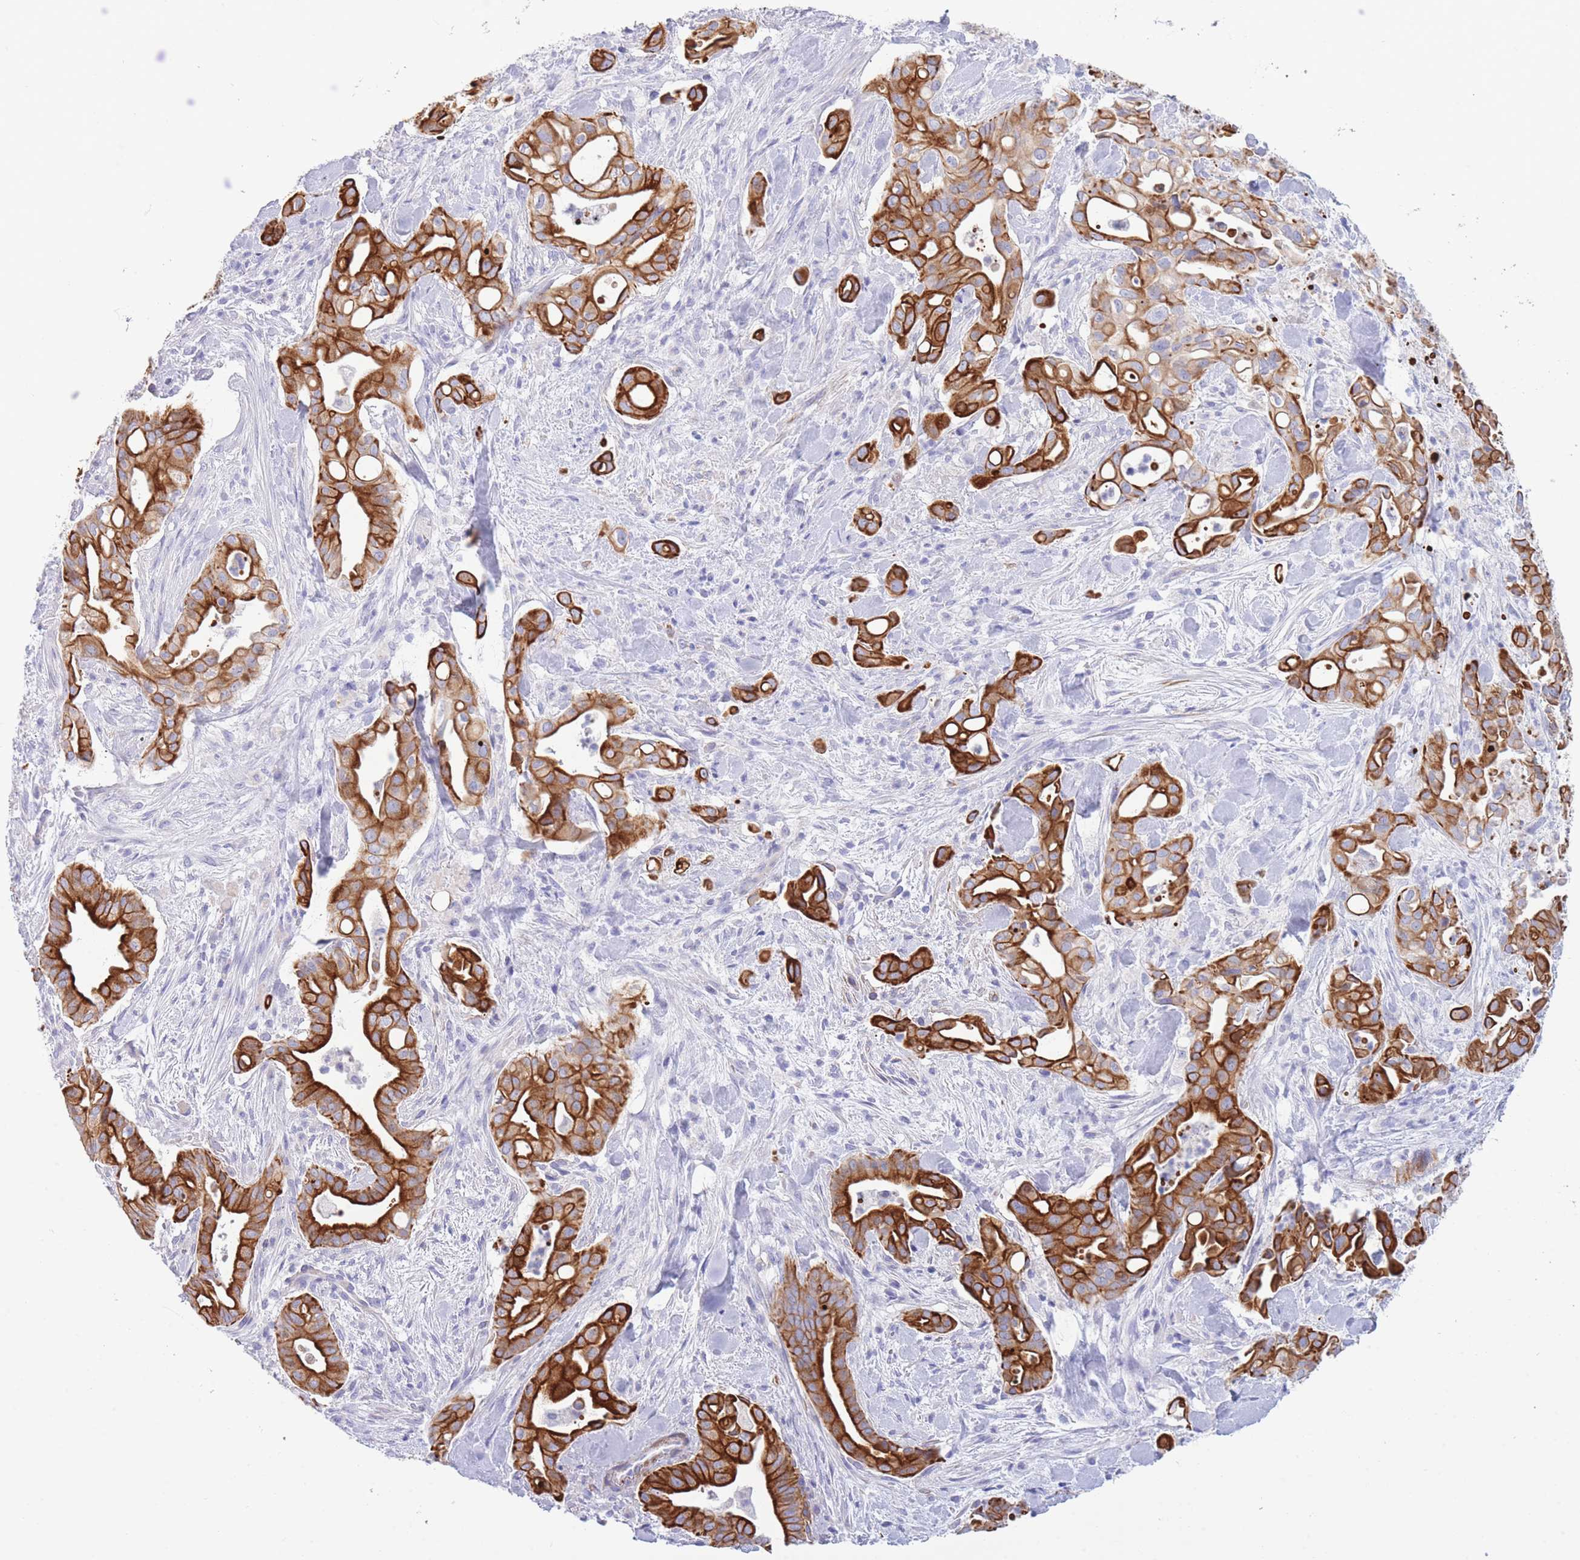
{"staining": {"intensity": "strong", "quantity": ">75%", "location": "cytoplasmic/membranous"}, "tissue": "liver cancer", "cell_type": "Tumor cells", "image_type": "cancer", "snomed": [{"axis": "morphology", "description": "Cholangiocarcinoma"}, {"axis": "topography", "description": "Liver"}], "caption": "Cholangiocarcinoma (liver) stained with a brown dye shows strong cytoplasmic/membranous positive expression in approximately >75% of tumor cells.", "gene": "VWA8", "patient": {"sex": "female", "age": 68}}